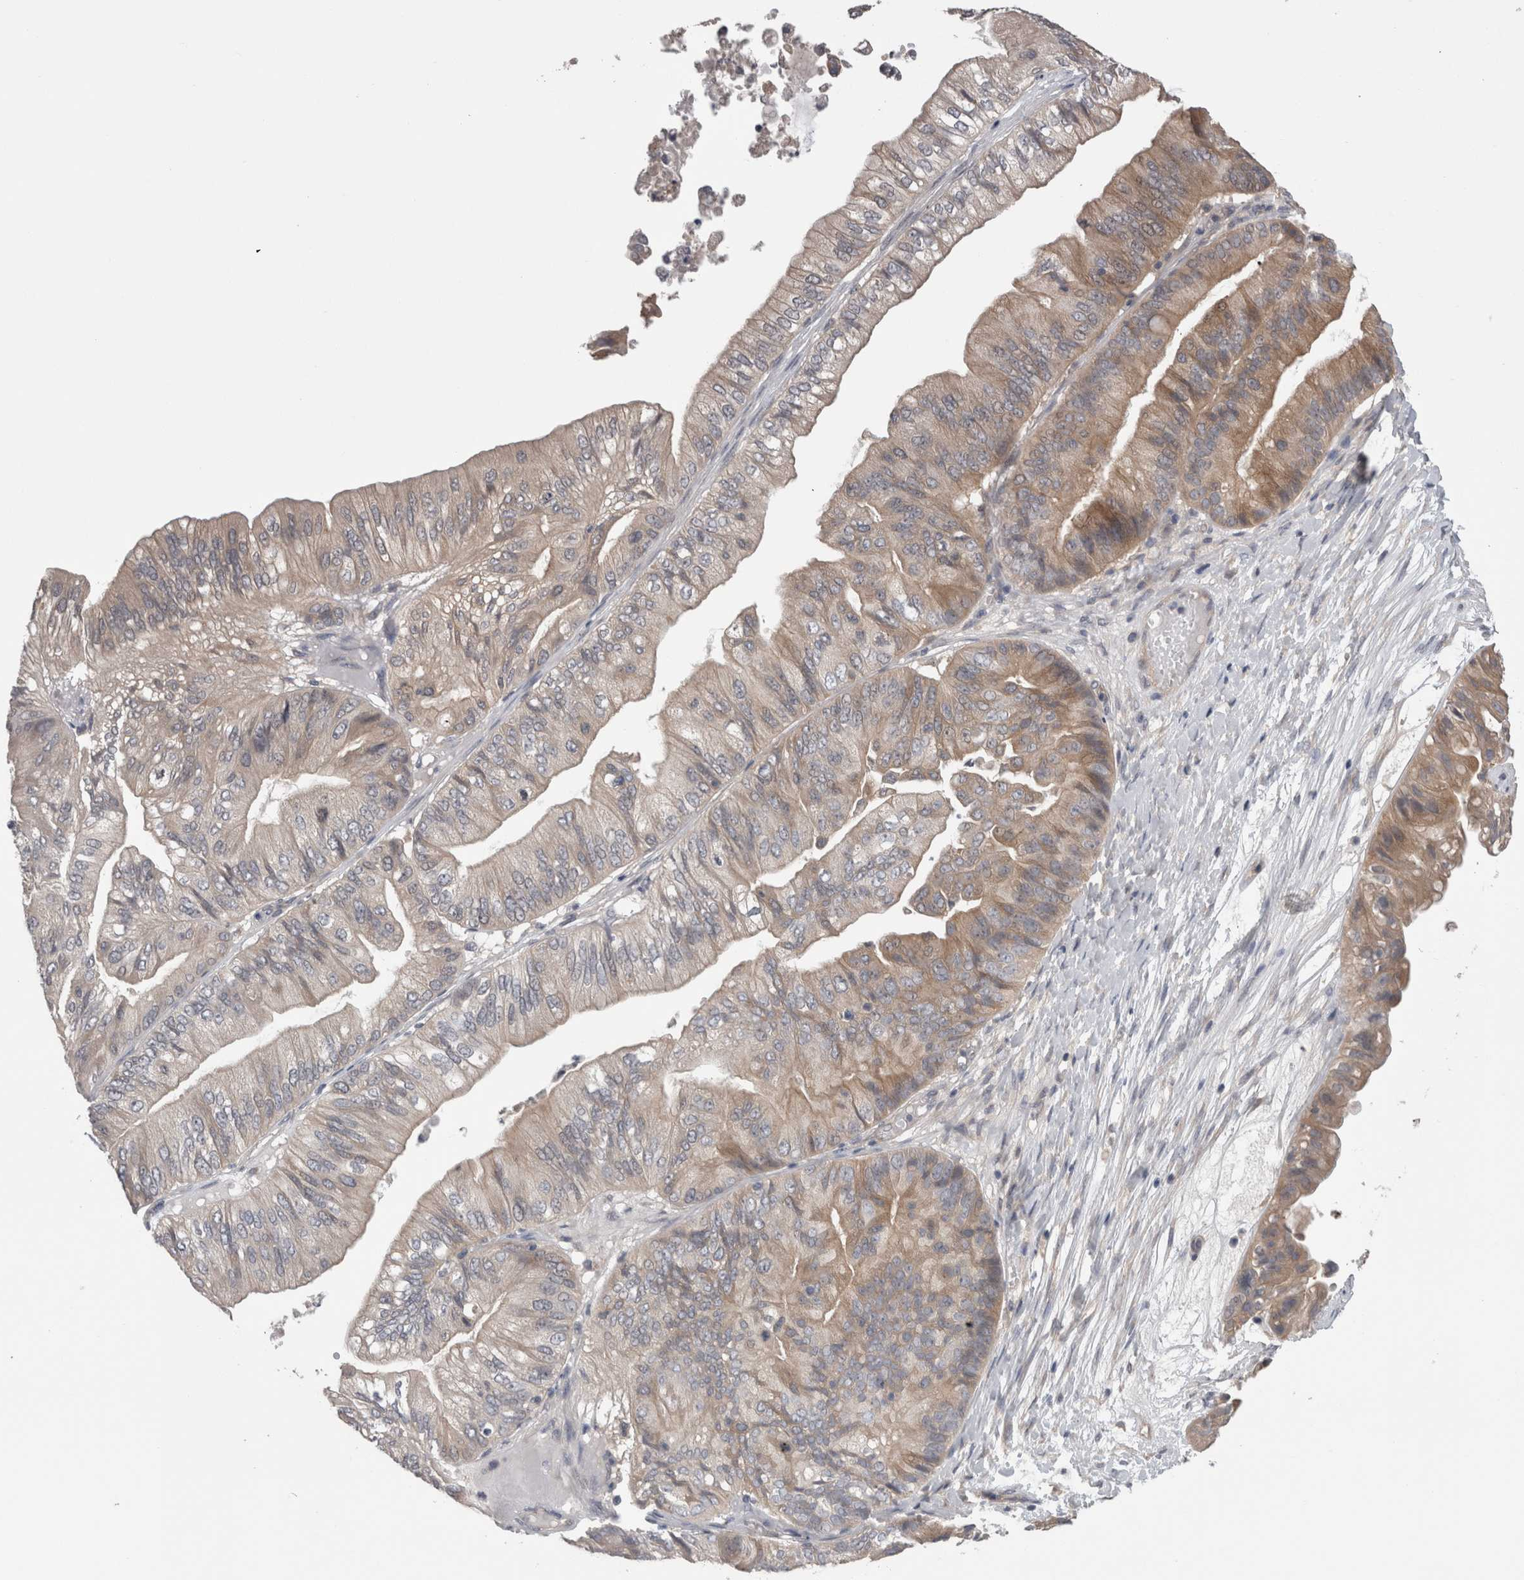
{"staining": {"intensity": "moderate", "quantity": "<25%", "location": "cytoplasmic/membranous"}, "tissue": "ovarian cancer", "cell_type": "Tumor cells", "image_type": "cancer", "snomed": [{"axis": "morphology", "description": "Cystadenocarcinoma, mucinous, NOS"}, {"axis": "topography", "description": "Ovary"}], "caption": "Moderate cytoplasmic/membranous protein positivity is identified in about <25% of tumor cells in ovarian cancer (mucinous cystadenocarcinoma). The staining is performed using DAB brown chromogen to label protein expression. The nuclei are counter-stained blue using hematoxylin.", "gene": "DCTN6", "patient": {"sex": "female", "age": 61}}